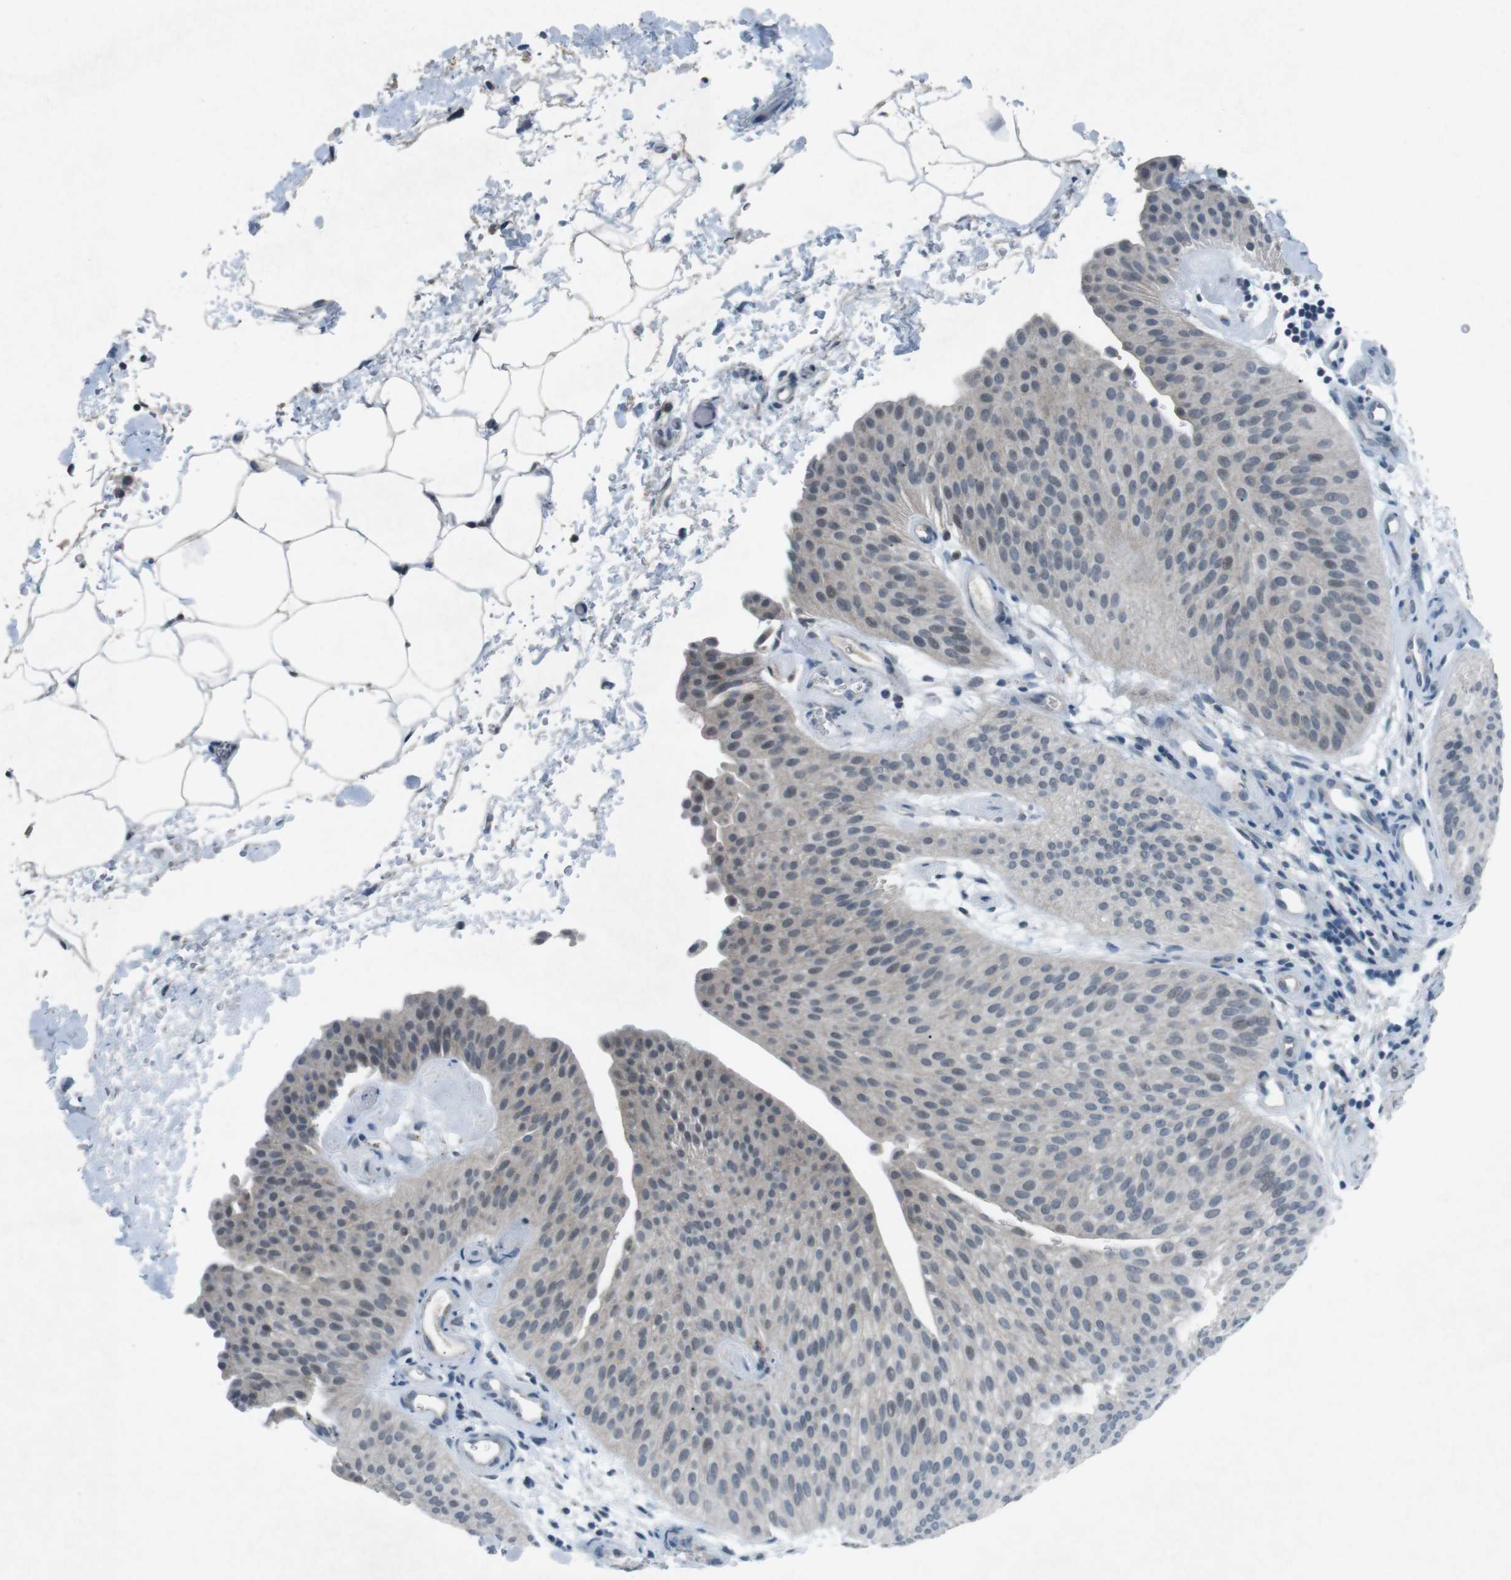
{"staining": {"intensity": "weak", "quantity": "<25%", "location": "cytoplasmic/membranous,nuclear"}, "tissue": "urothelial cancer", "cell_type": "Tumor cells", "image_type": "cancer", "snomed": [{"axis": "morphology", "description": "Urothelial carcinoma, Low grade"}, {"axis": "topography", "description": "Urinary bladder"}], "caption": "High magnification brightfield microscopy of low-grade urothelial carcinoma stained with DAB (3,3'-diaminobenzidine) (brown) and counterstained with hematoxylin (blue): tumor cells show no significant staining. The staining was performed using DAB (3,3'-diaminobenzidine) to visualize the protein expression in brown, while the nuclei were stained in blue with hematoxylin (Magnification: 20x).", "gene": "FCRLA", "patient": {"sex": "female", "age": 60}}